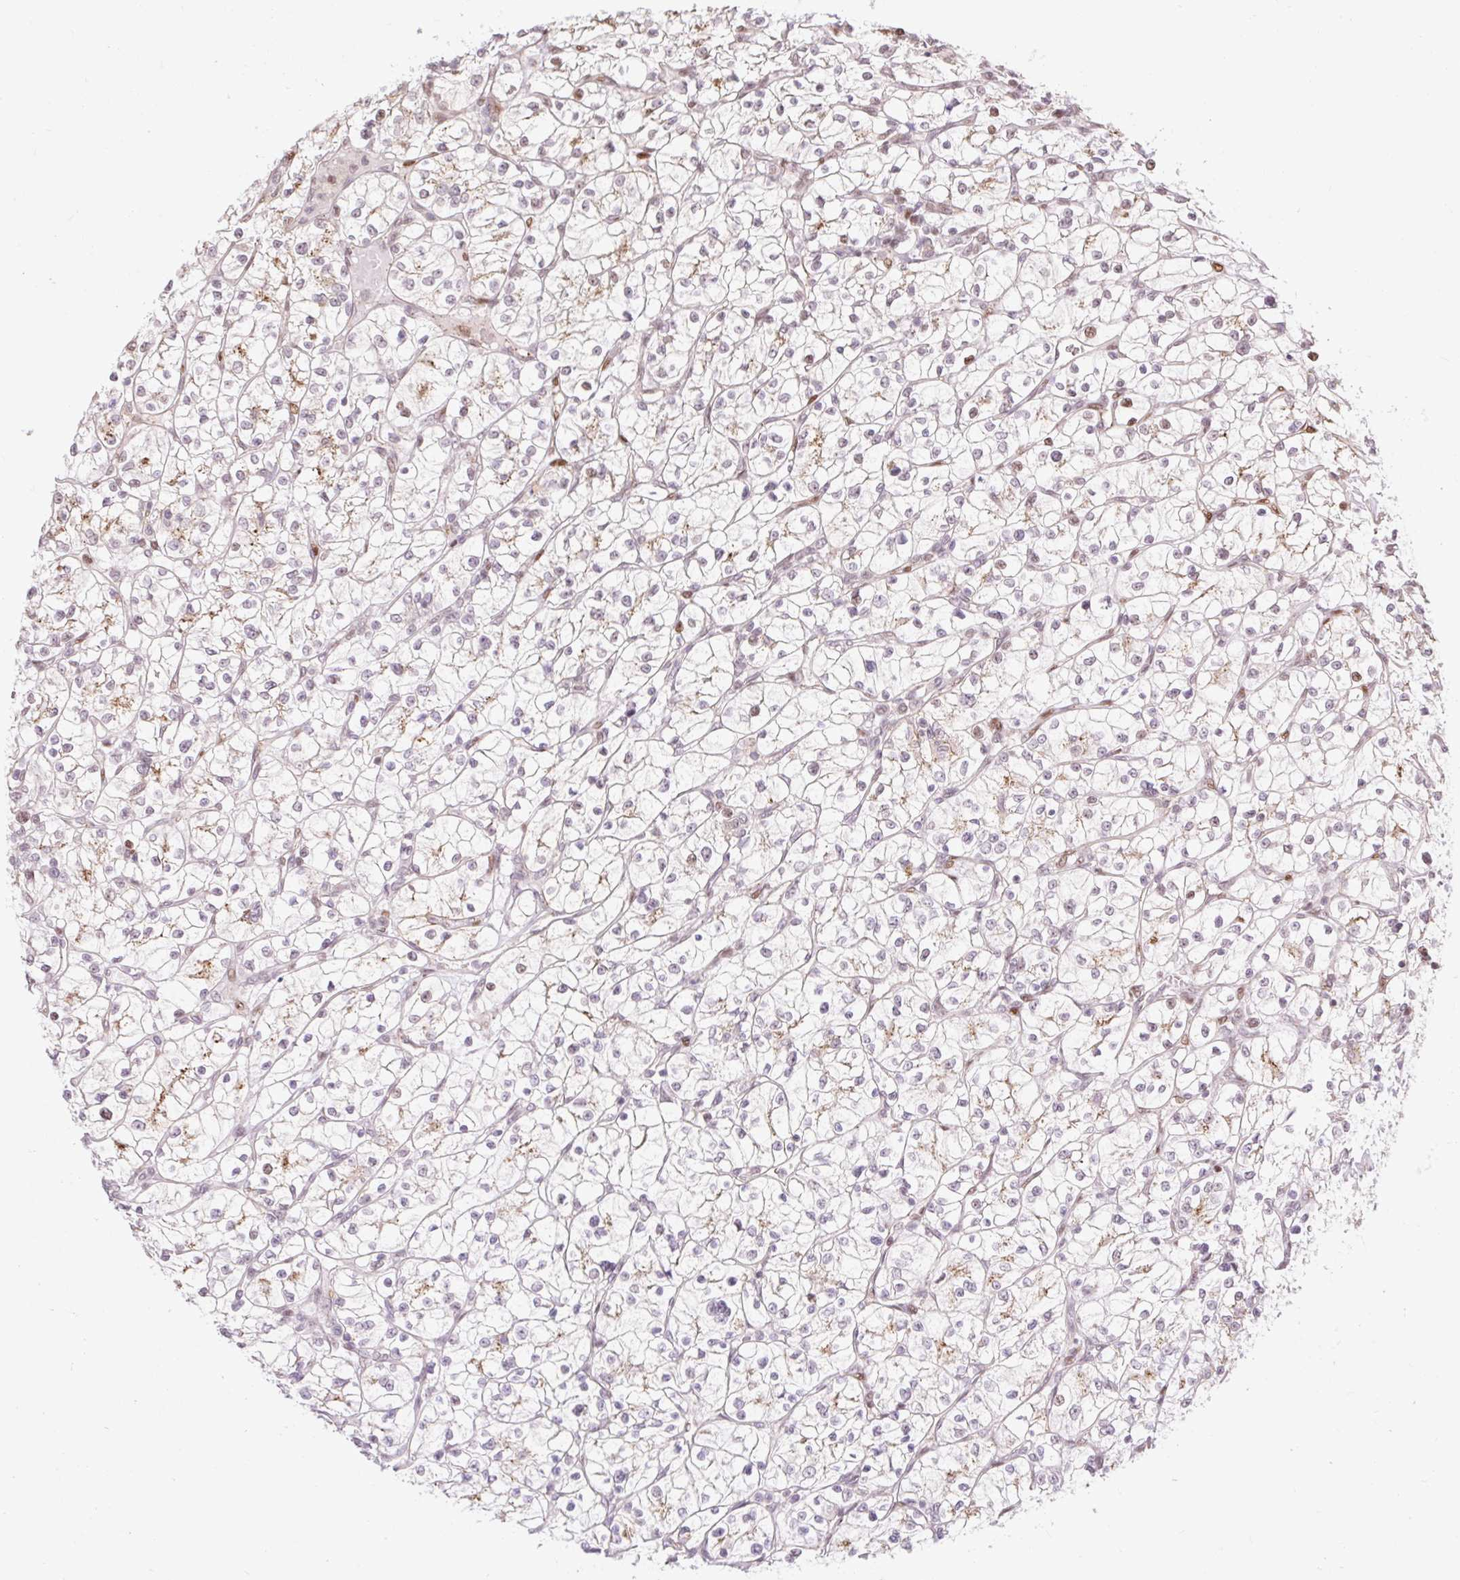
{"staining": {"intensity": "negative", "quantity": "none", "location": "none"}, "tissue": "renal cancer", "cell_type": "Tumor cells", "image_type": "cancer", "snomed": [{"axis": "morphology", "description": "Adenocarcinoma, NOS"}, {"axis": "topography", "description": "Kidney"}], "caption": "This is a photomicrograph of IHC staining of renal cancer (adenocarcinoma), which shows no expression in tumor cells.", "gene": "RIPPLY3", "patient": {"sex": "female", "age": 64}}